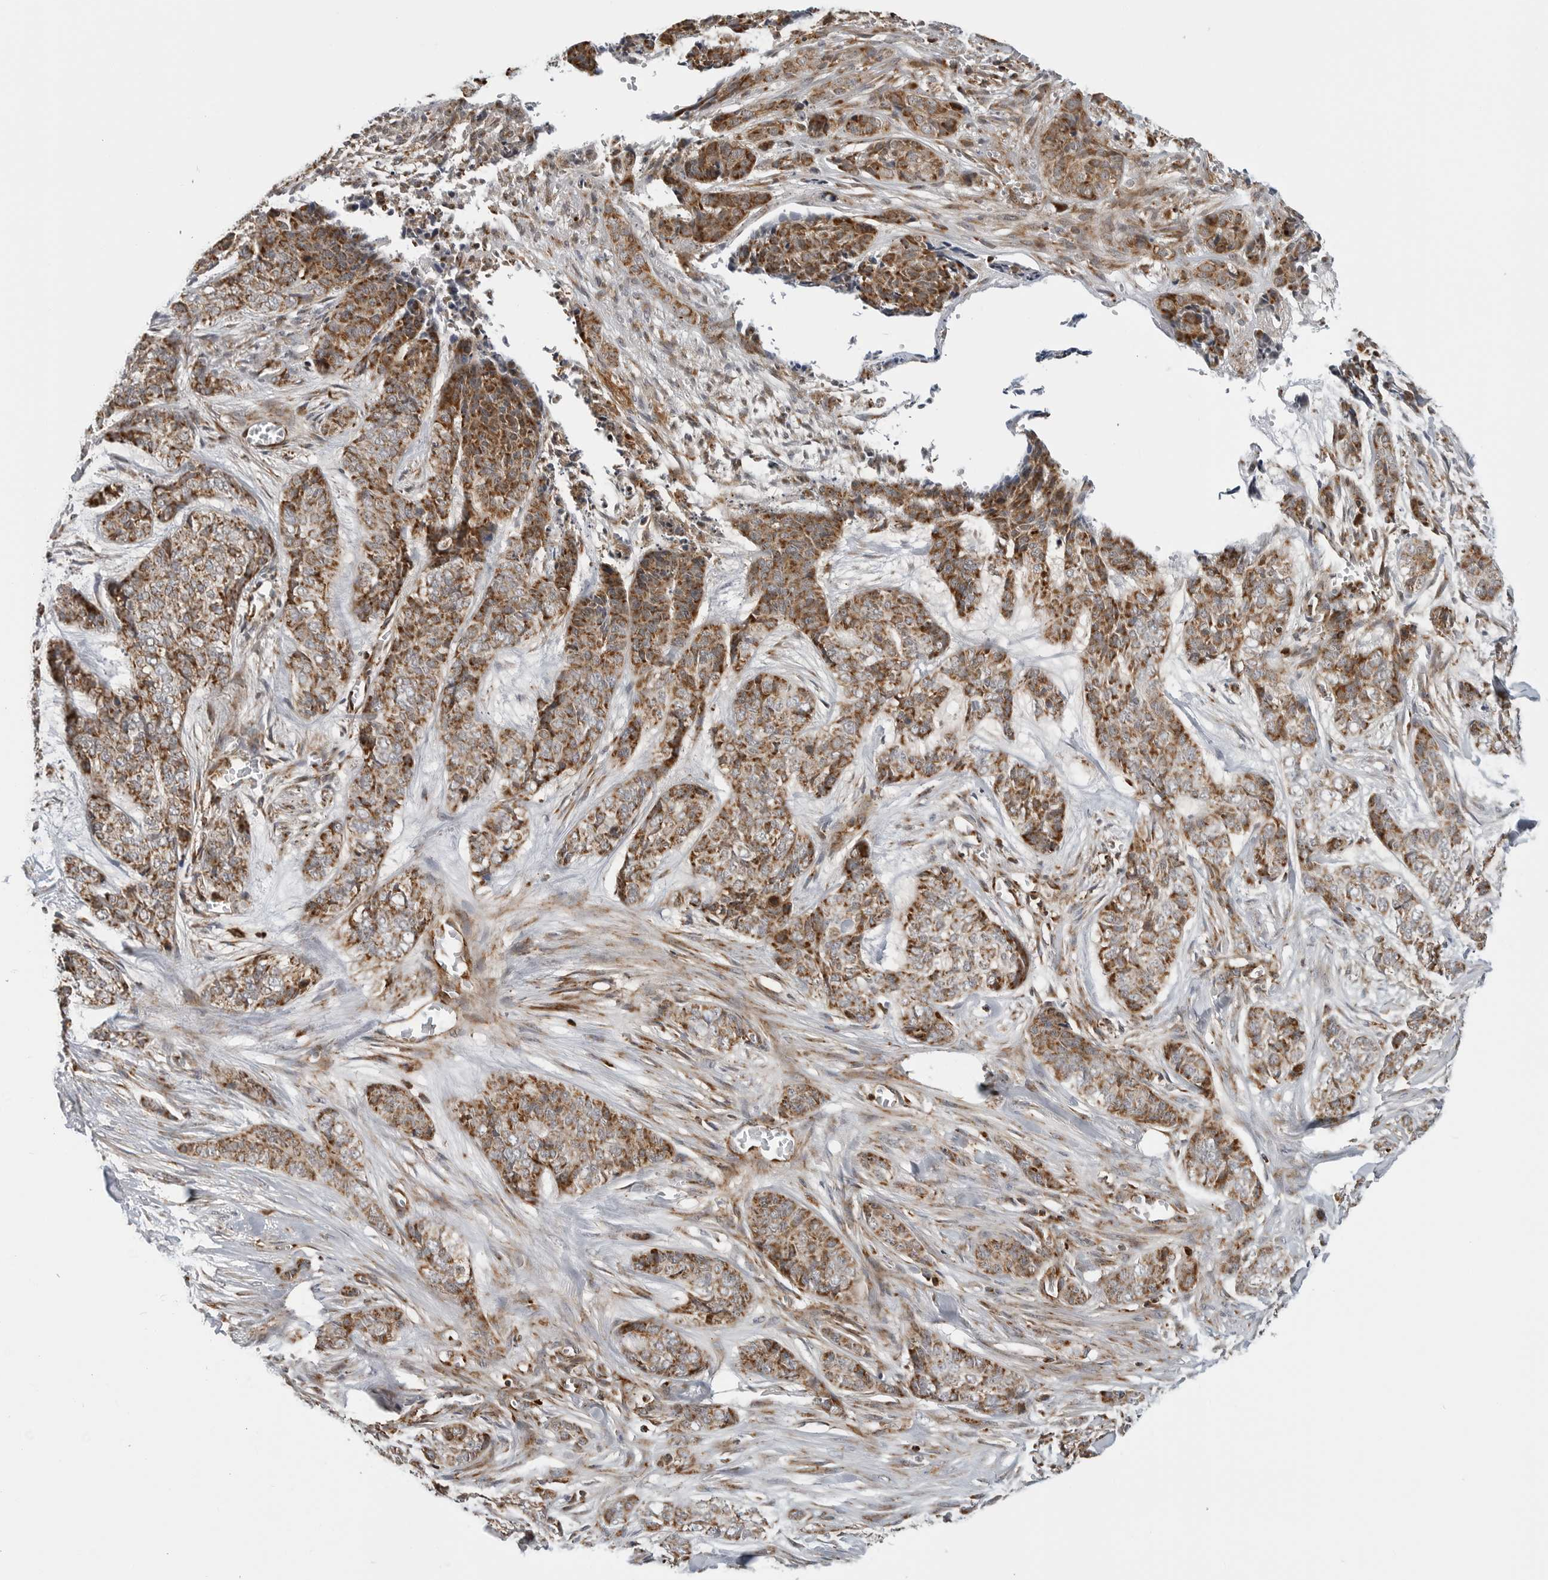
{"staining": {"intensity": "moderate", "quantity": ">75%", "location": "cytoplasmic/membranous"}, "tissue": "skin cancer", "cell_type": "Tumor cells", "image_type": "cancer", "snomed": [{"axis": "morphology", "description": "Basal cell carcinoma"}, {"axis": "topography", "description": "Skin"}], "caption": "Immunohistochemistry (IHC) histopathology image of neoplastic tissue: human skin cancer (basal cell carcinoma) stained using immunohistochemistry (IHC) reveals medium levels of moderate protein expression localized specifically in the cytoplasmic/membranous of tumor cells, appearing as a cytoplasmic/membranous brown color.", "gene": "PEX2", "patient": {"sex": "female", "age": 64}}